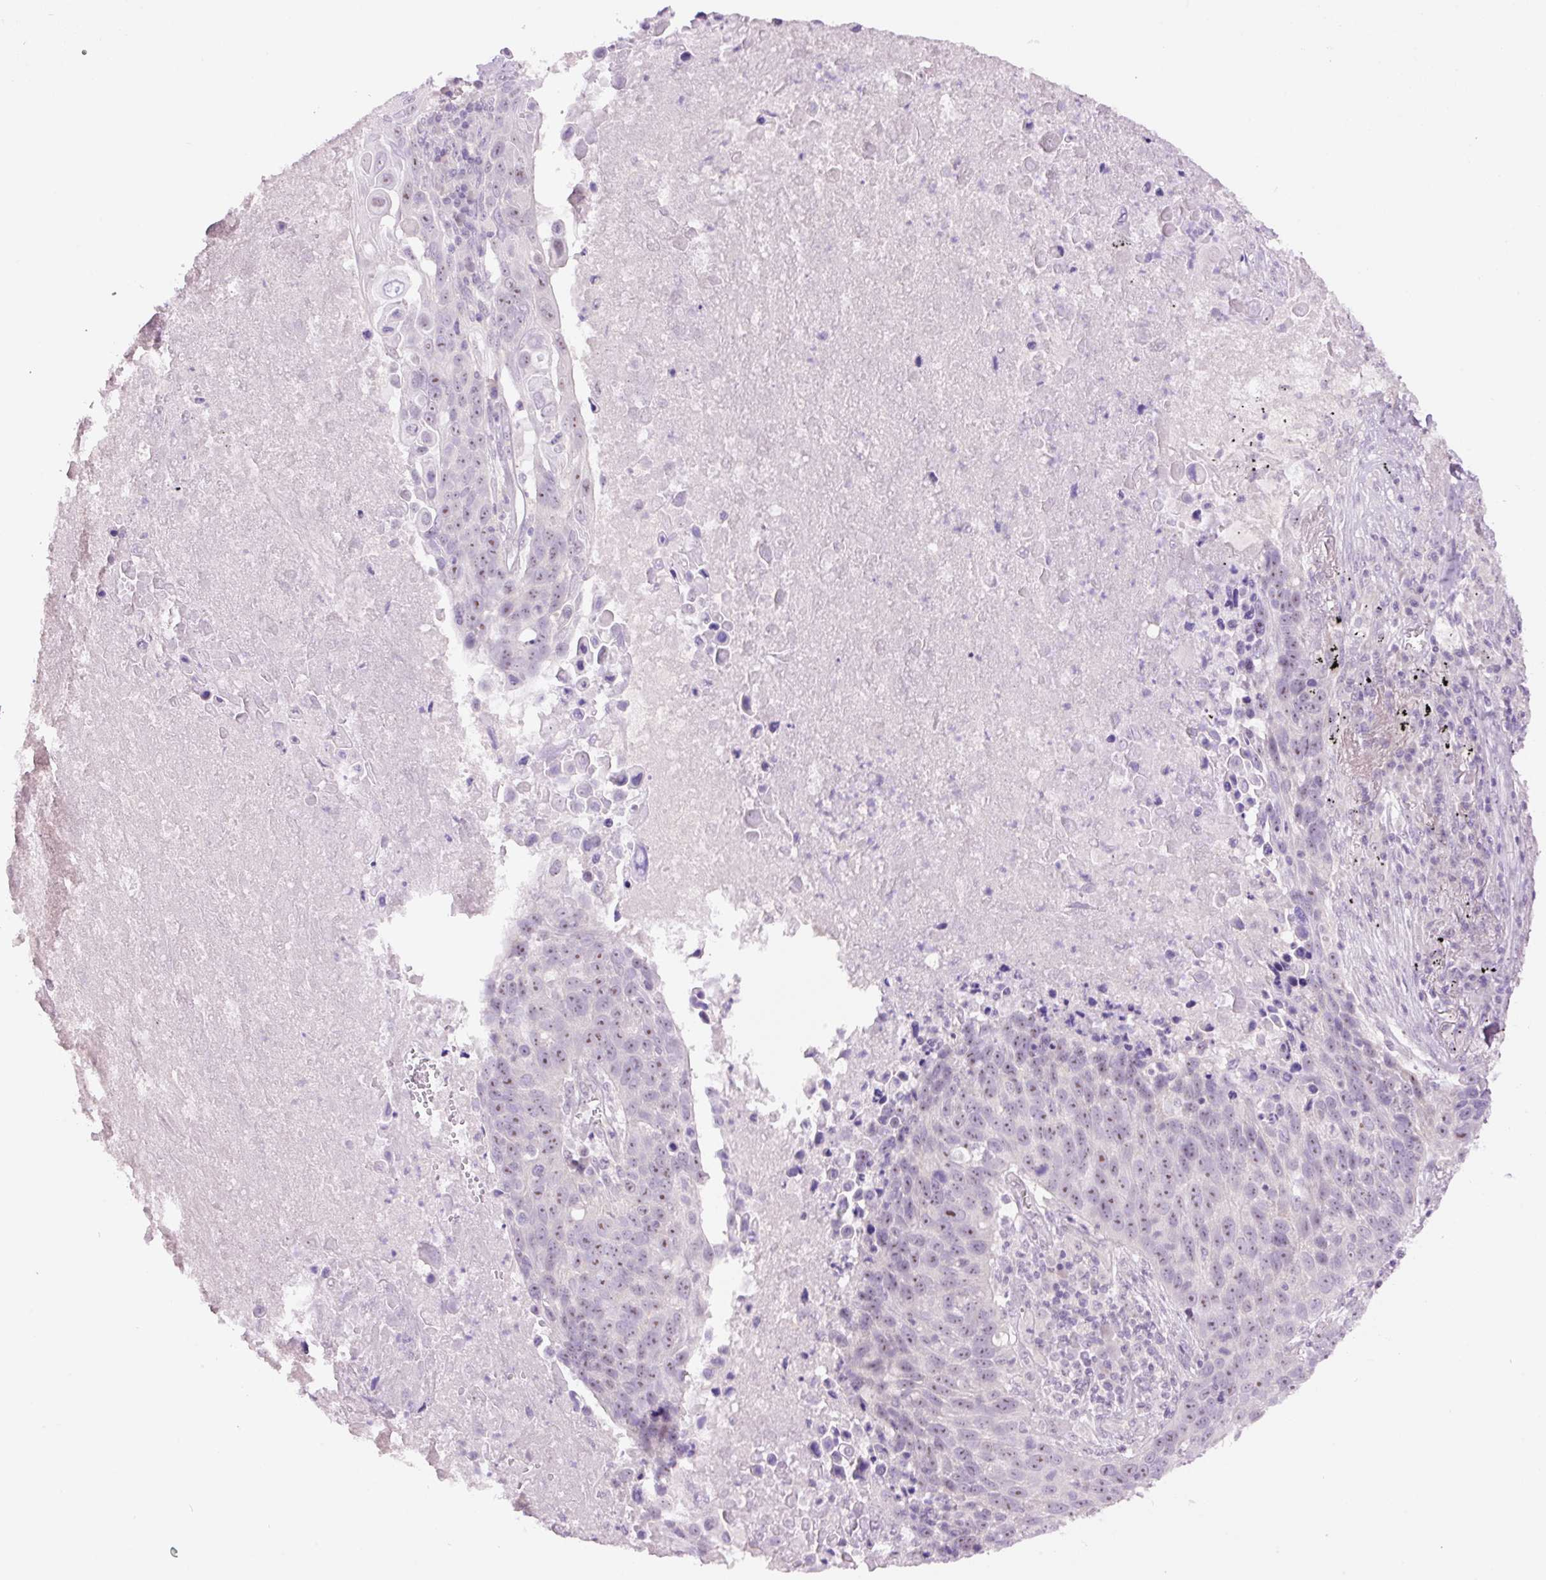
{"staining": {"intensity": "weak", "quantity": ">75%", "location": "nuclear"}, "tissue": "lung cancer", "cell_type": "Tumor cells", "image_type": "cancer", "snomed": [{"axis": "morphology", "description": "Squamous cell carcinoma, NOS"}, {"axis": "topography", "description": "Lung"}], "caption": "A low amount of weak nuclear positivity is seen in about >75% of tumor cells in lung cancer (squamous cell carcinoma) tissue.", "gene": "GCG", "patient": {"sex": "male", "age": 78}}